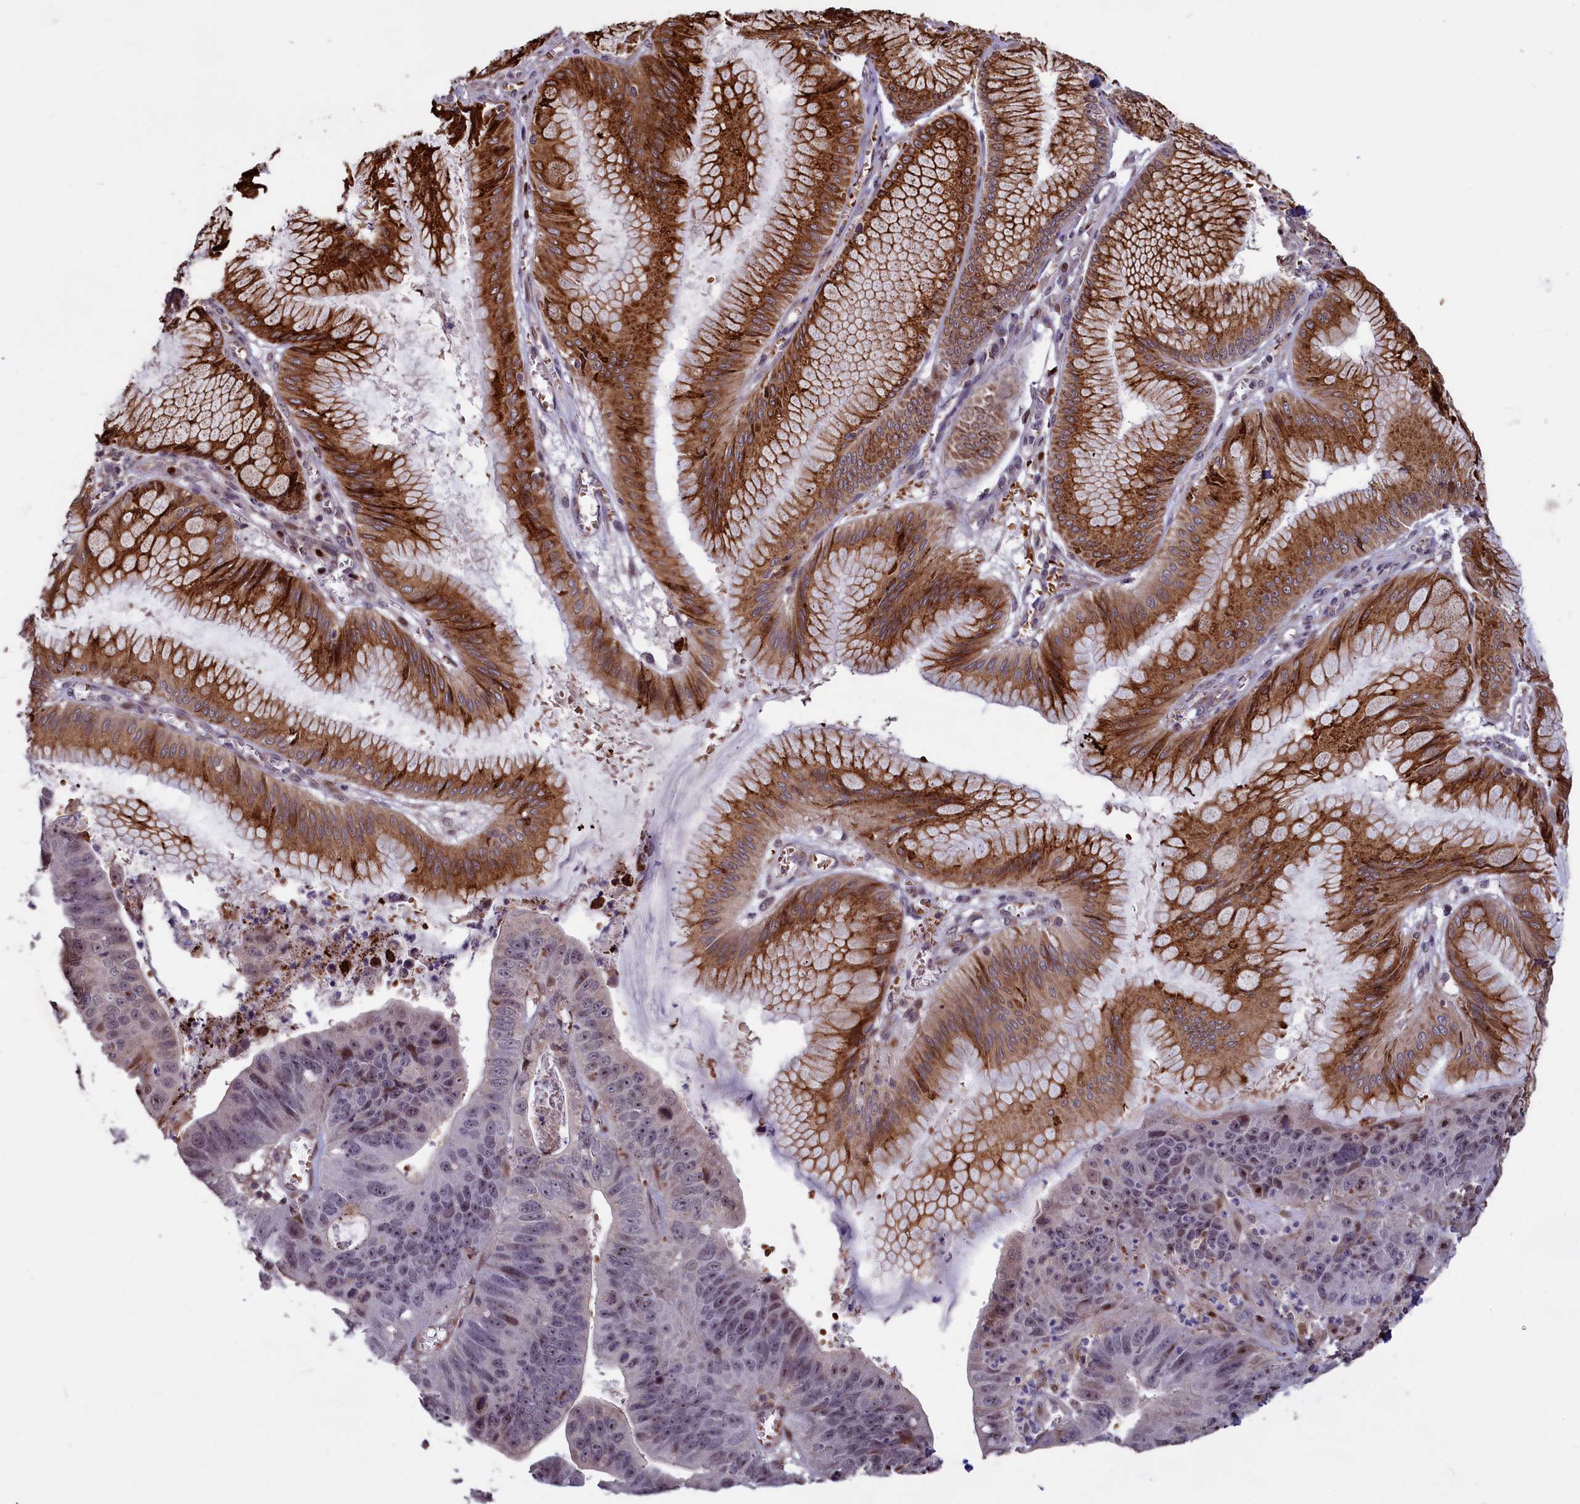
{"staining": {"intensity": "moderate", "quantity": "<25%", "location": "nuclear"}, "tissue": "stomach cancer", "cell_type": "Tumor cells", "image_type": "cancer", "snomed": [{"axis": "morphology", "description": "Adenocarcinoma, NOS"}, {"axis": "topography", "description": "Stomach"}], "caption": "Immunohistochemical staining of human stomach cancer (adenocarcinoma) reveals low levels of moderate nuclear staining in approximately <25% of tumor cells.", "gene": "SHFL", "patient": {"sex": "male", "age": 59}}